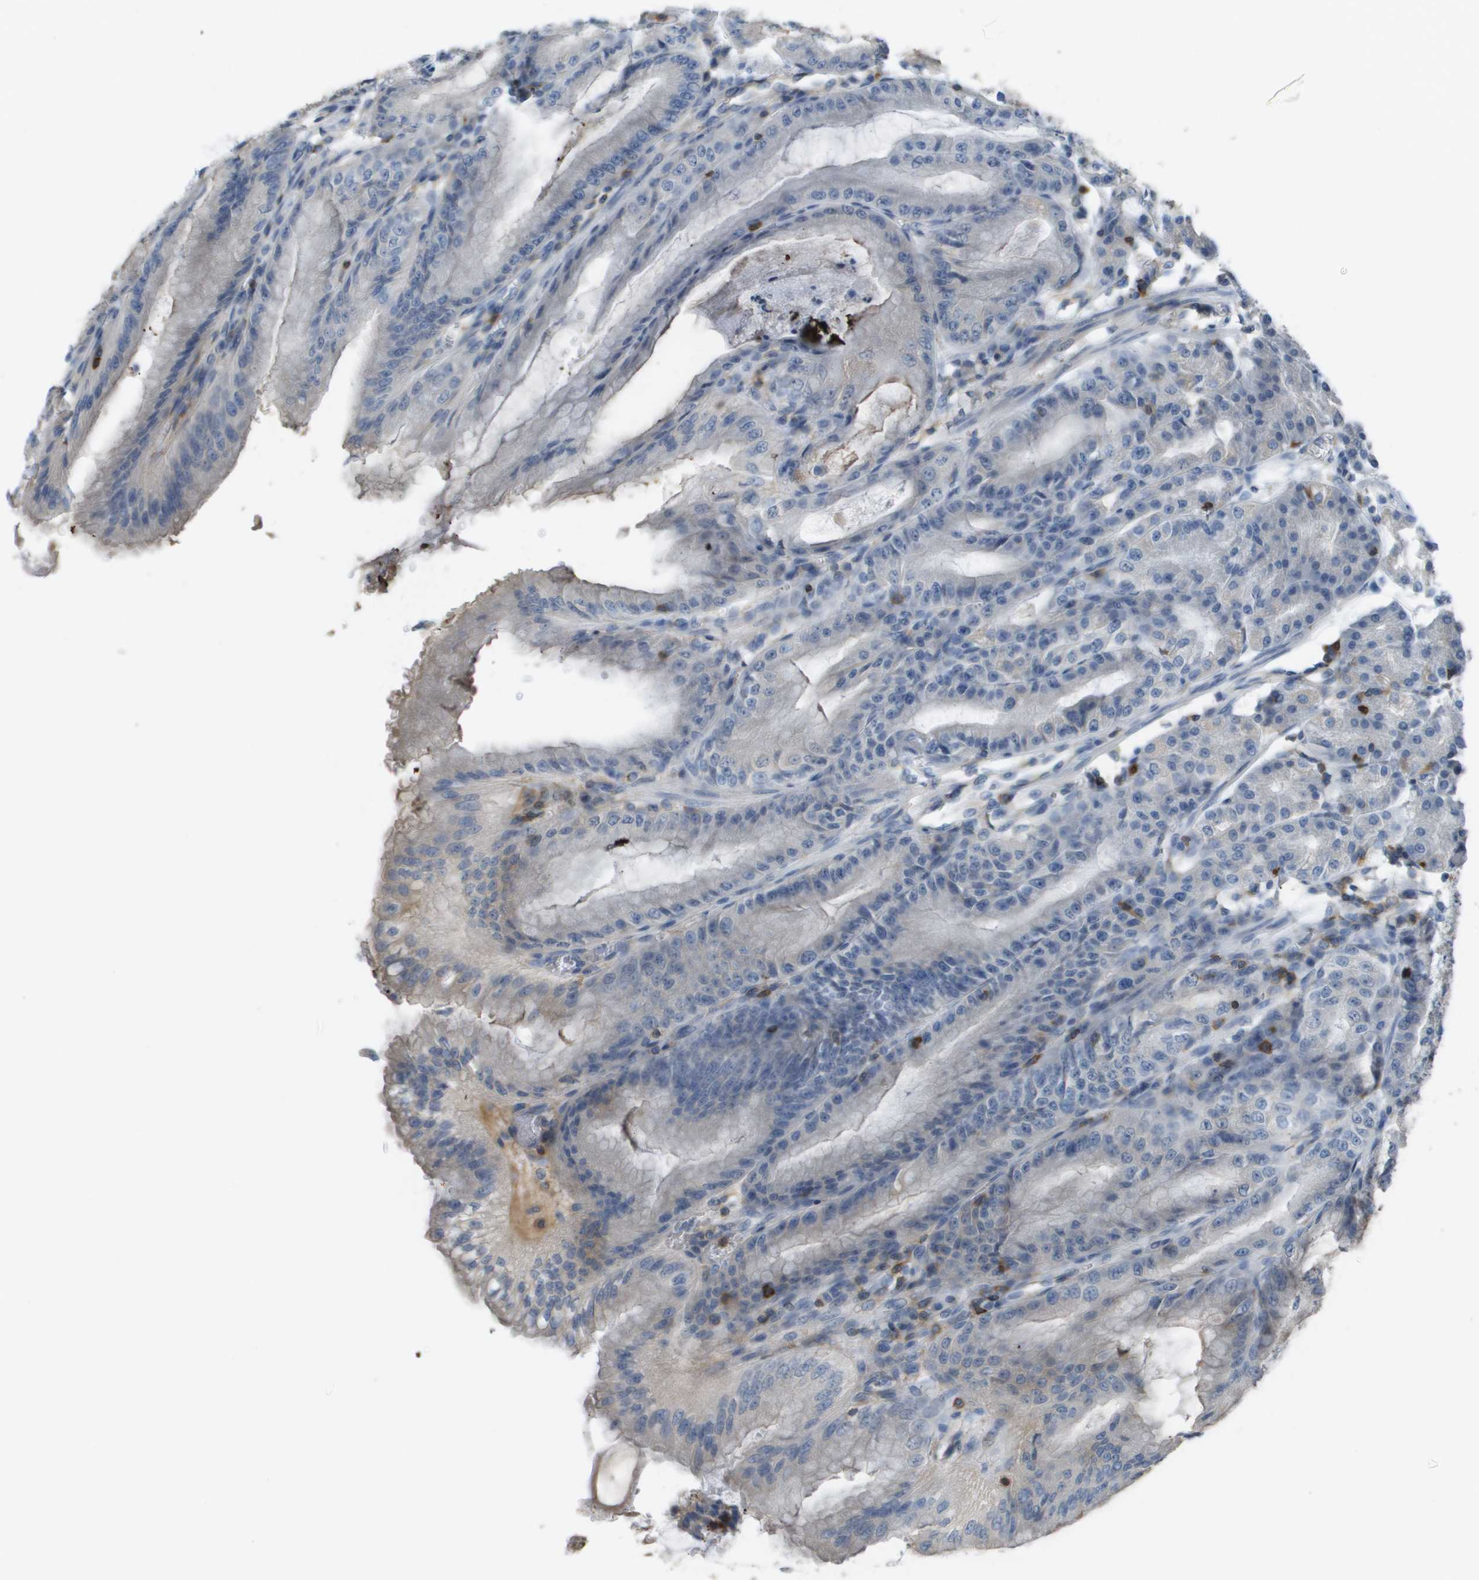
{"staining": {"intensity": "negative", "quantity": "none", "location": "none"}, "tissue": "stomach", "cell_type": "Glandular cells", "image_type": "normal", "snomed": [{"axis": "morphology", "description": "Normal tissue, NOS"}, {"axis": "topography", "description": "Stomach, lower"}], "caption": "High power microscopy micrograph of an immunohistochemistry (IHC) histopathology image of unremarkable stomach, revealing no significant staining in glandular cells. Nuclei are stained in blue.", "gene": "APBB1IP", "patient": {"sex": "male", "age": 71}}